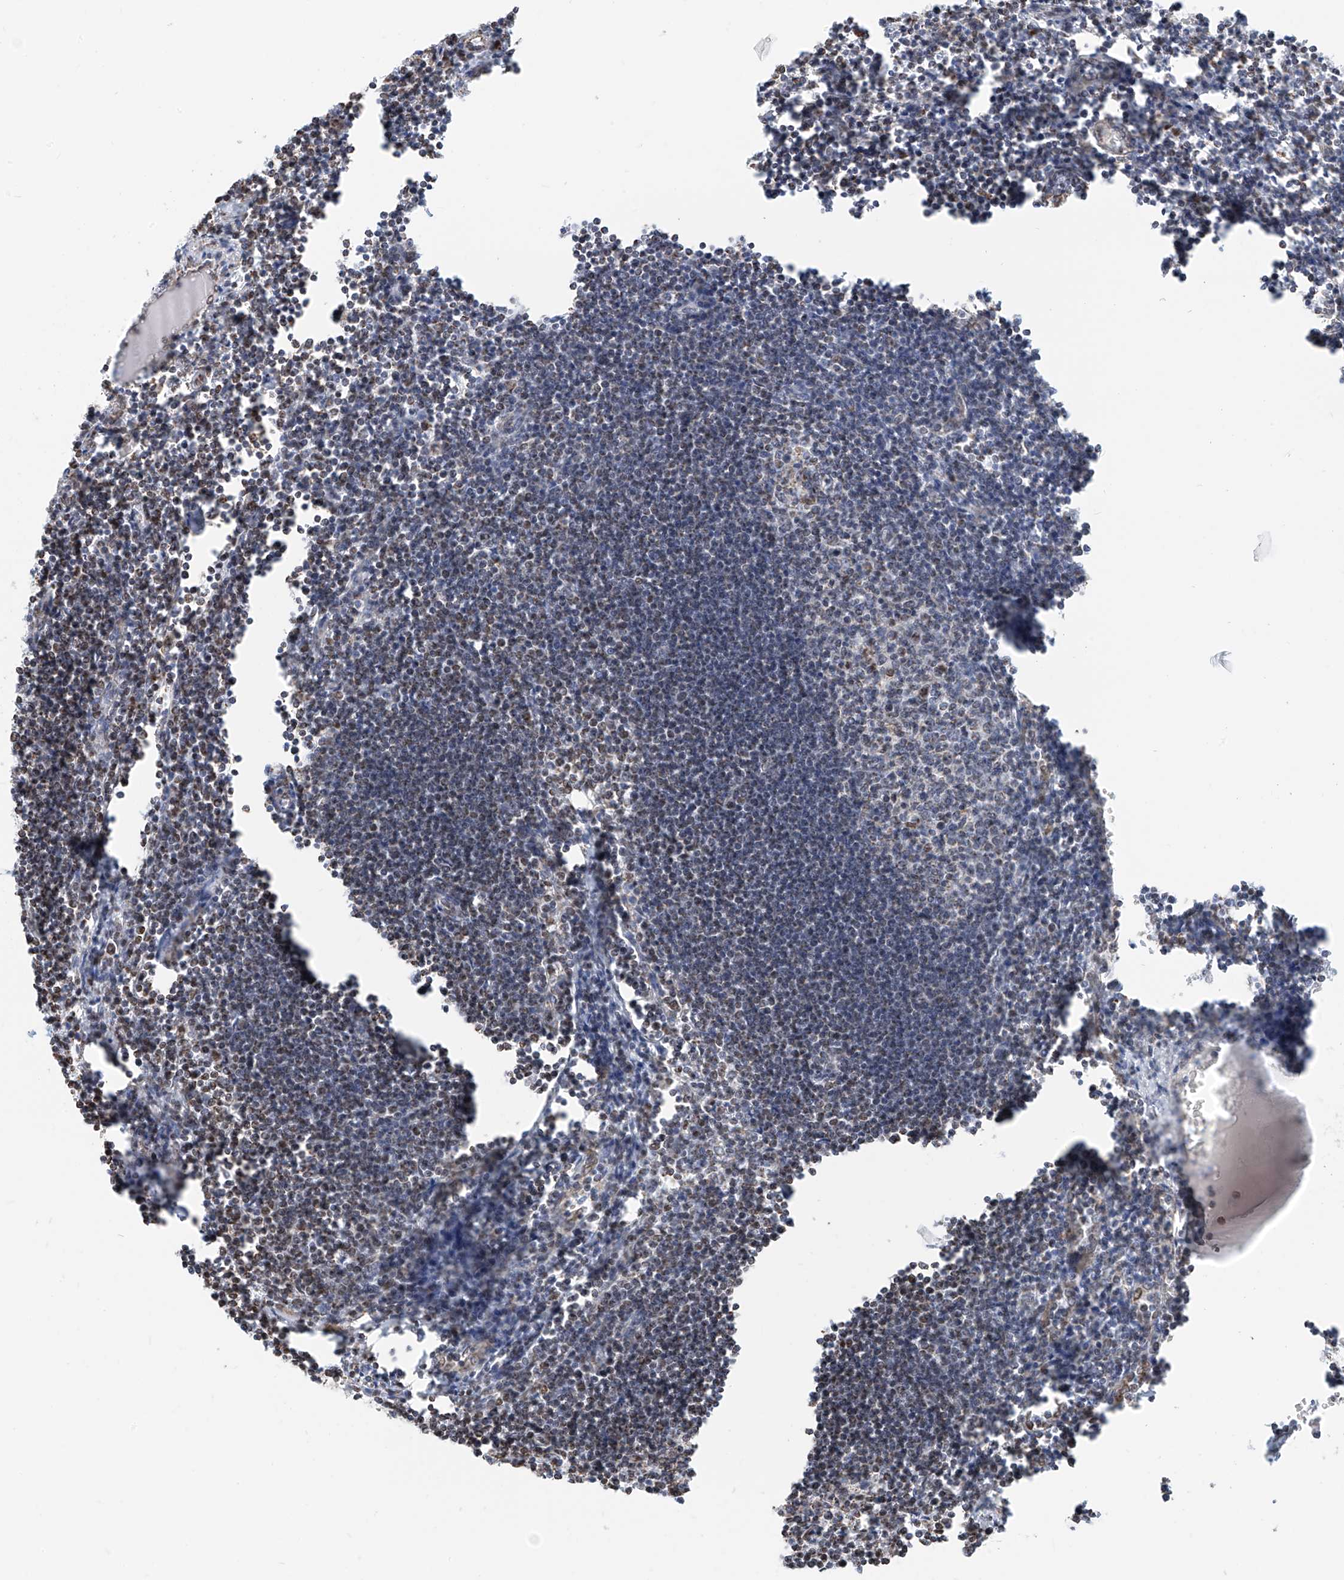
{"staining": {"intensity": "moderate", "quantity": ">75%", "location": "cytoplasmic/membranous"}, "tissue": "lymph node", "cell_type": "Germinal center cells", "image_type": "normal", "snomed": [{"axis": "morphology", "description": "Normal tissue, NOS"}, {"axis": "morphology", "description": "Malignant melanoma, Metastatic site"}, {"axis": "topography", "description": "Lymph node"}], "caption": "Immunohistochemistry of normal human lymph node demonstrates medium levels of moderate cytoplasmic/membranous expression in approximately >75% of germinal center cells.", "gene": "NALCN", "patient": {"sex": "male", "age": 41}}